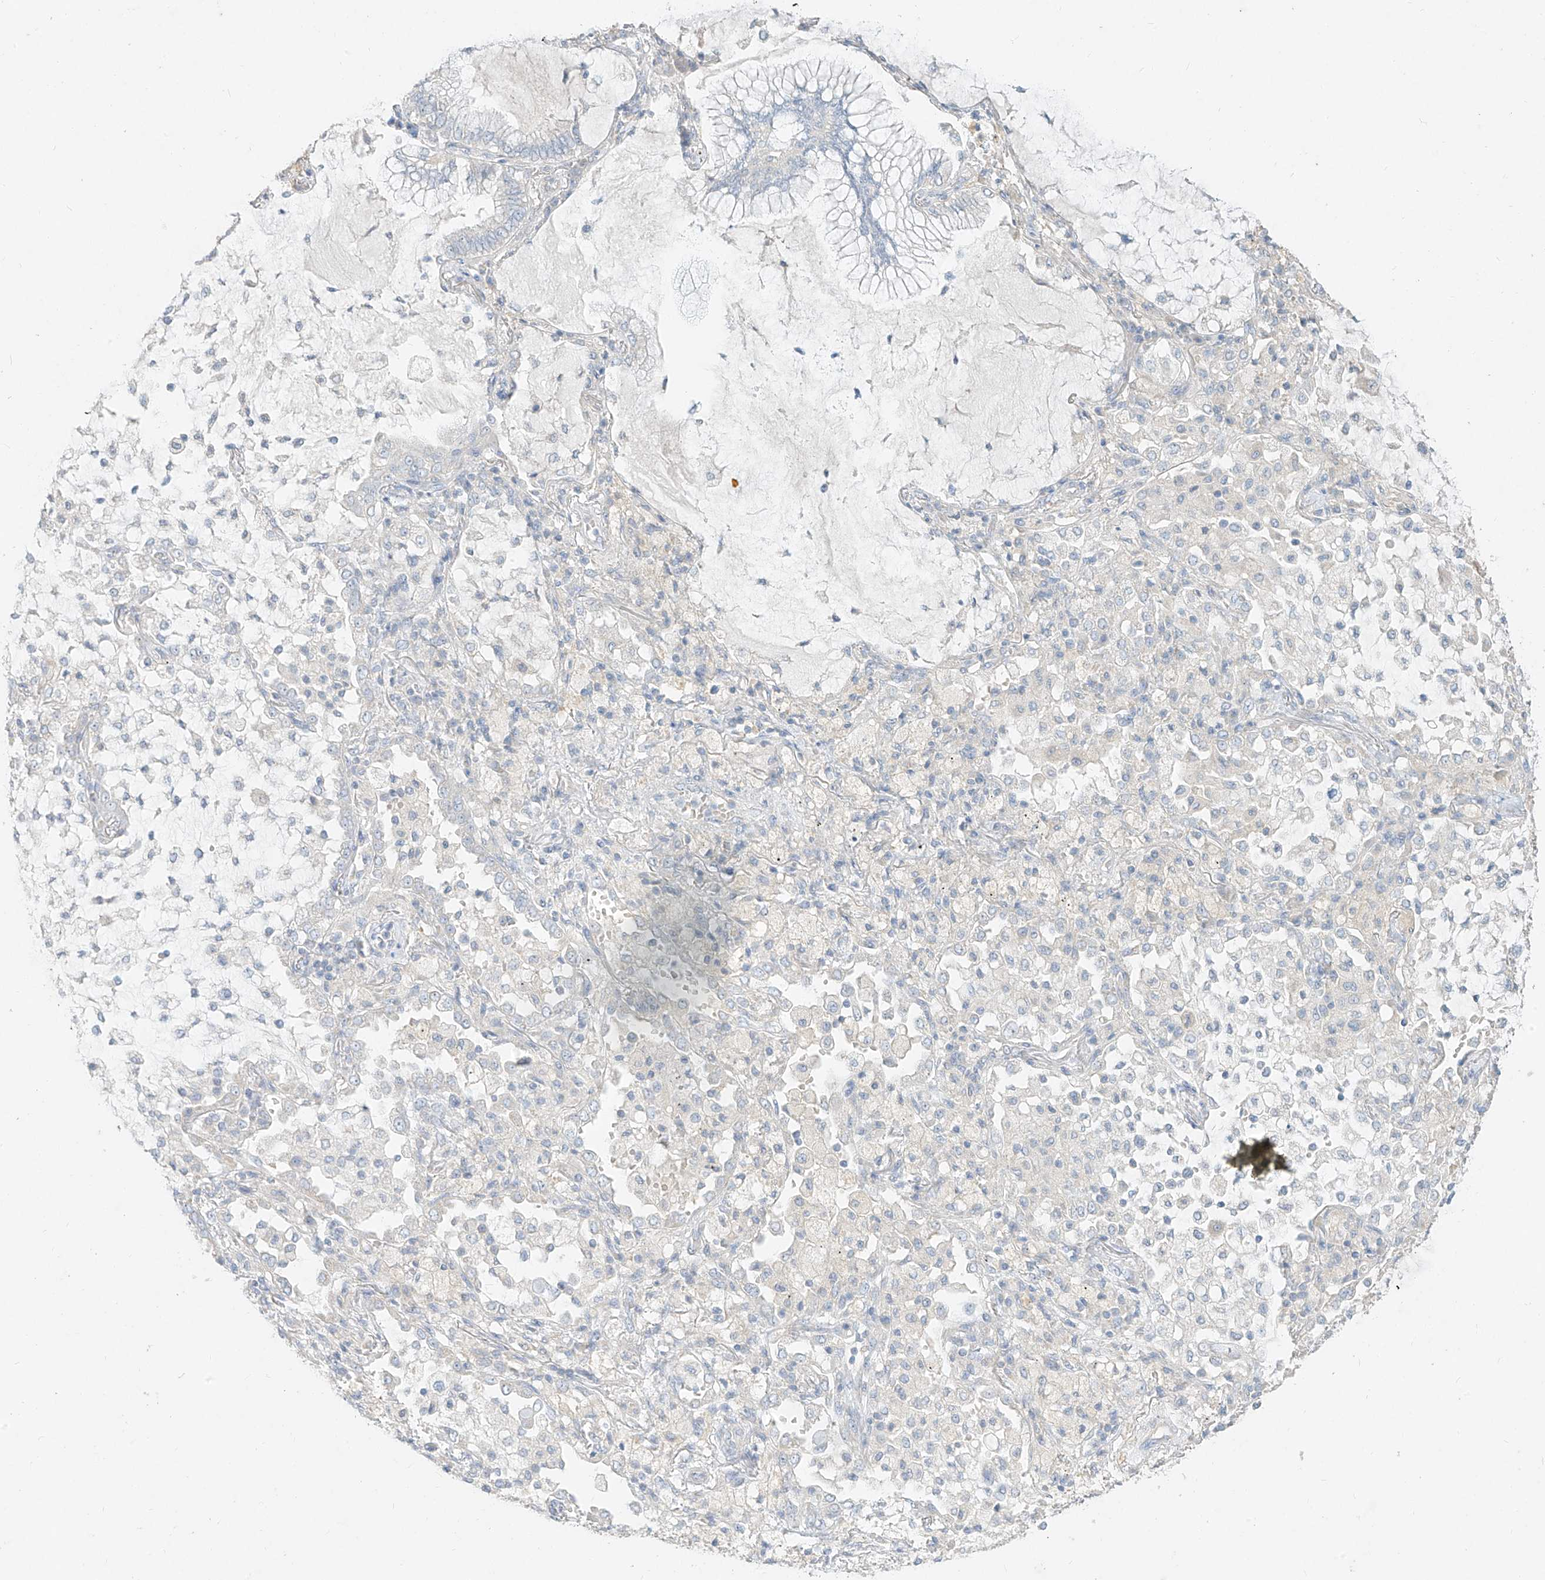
{"staining": {"intensity": "negative", "quantity": "none", "location": "none"}, "tissue": "lung cancer", "cell_type": "Tumor cells", "image_type": "cancer", "snomed": [{"axis": "morphology", "description": "Adenocarcinoma, NOS"}, {"axis": "topography", "description": "Lung"}], "caption": "Histopathology image shows no significant protein expression in tumor cells of lung cancer. (DAB (3,3'-diaminobenzidine) IHC visualized using brightfield microscopy, high magnification).", "gene": "ZZEF1", "patient": {"sex": "female", "age": 70}}